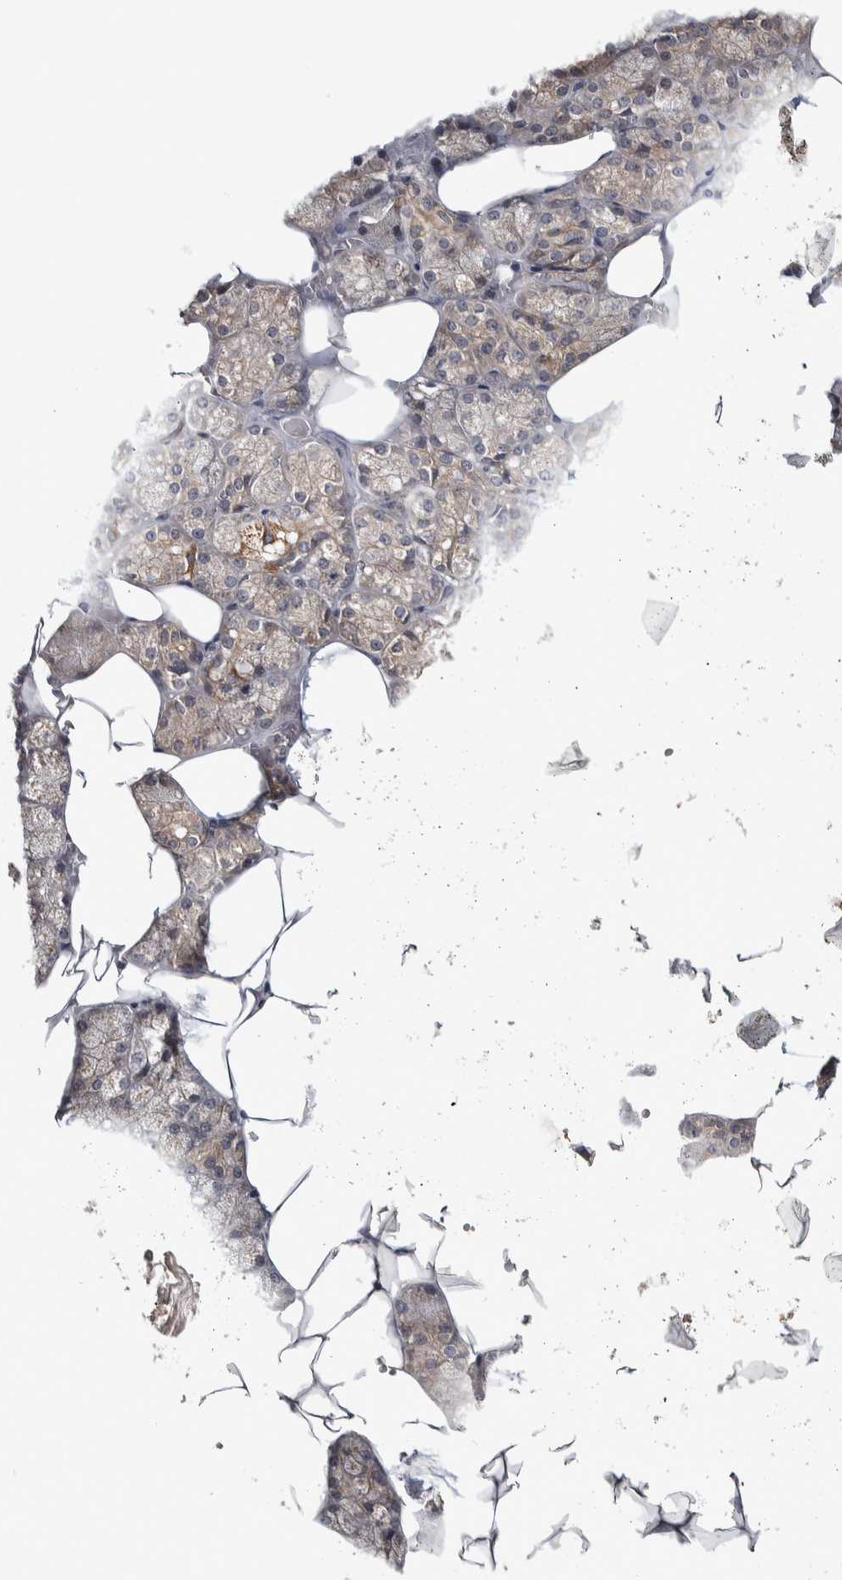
{"staining": {"intensity": "moderate", "quantity": "<25%", "location": "cytoplasmic/membranous"}, "tissue": "salivary gland", "cell_type": "Glandular cells", "image_type": "normal", "snomed": [{"axis": "morphology", "description": "Normal tissue, NOS"}, {"axis": "topography", "description": "Salivary gland"}], "caption": "Glandular cells reveal low levels of moderate cytoplasmic/membranous expression in approximately <25% of cells in unremarkable salivary gland. Immunohistochemistry stains the protein in brown and the nuclei are stained blue.", "gene": "CHMP4C", "patient": {"sex": "male", "age": 62}}